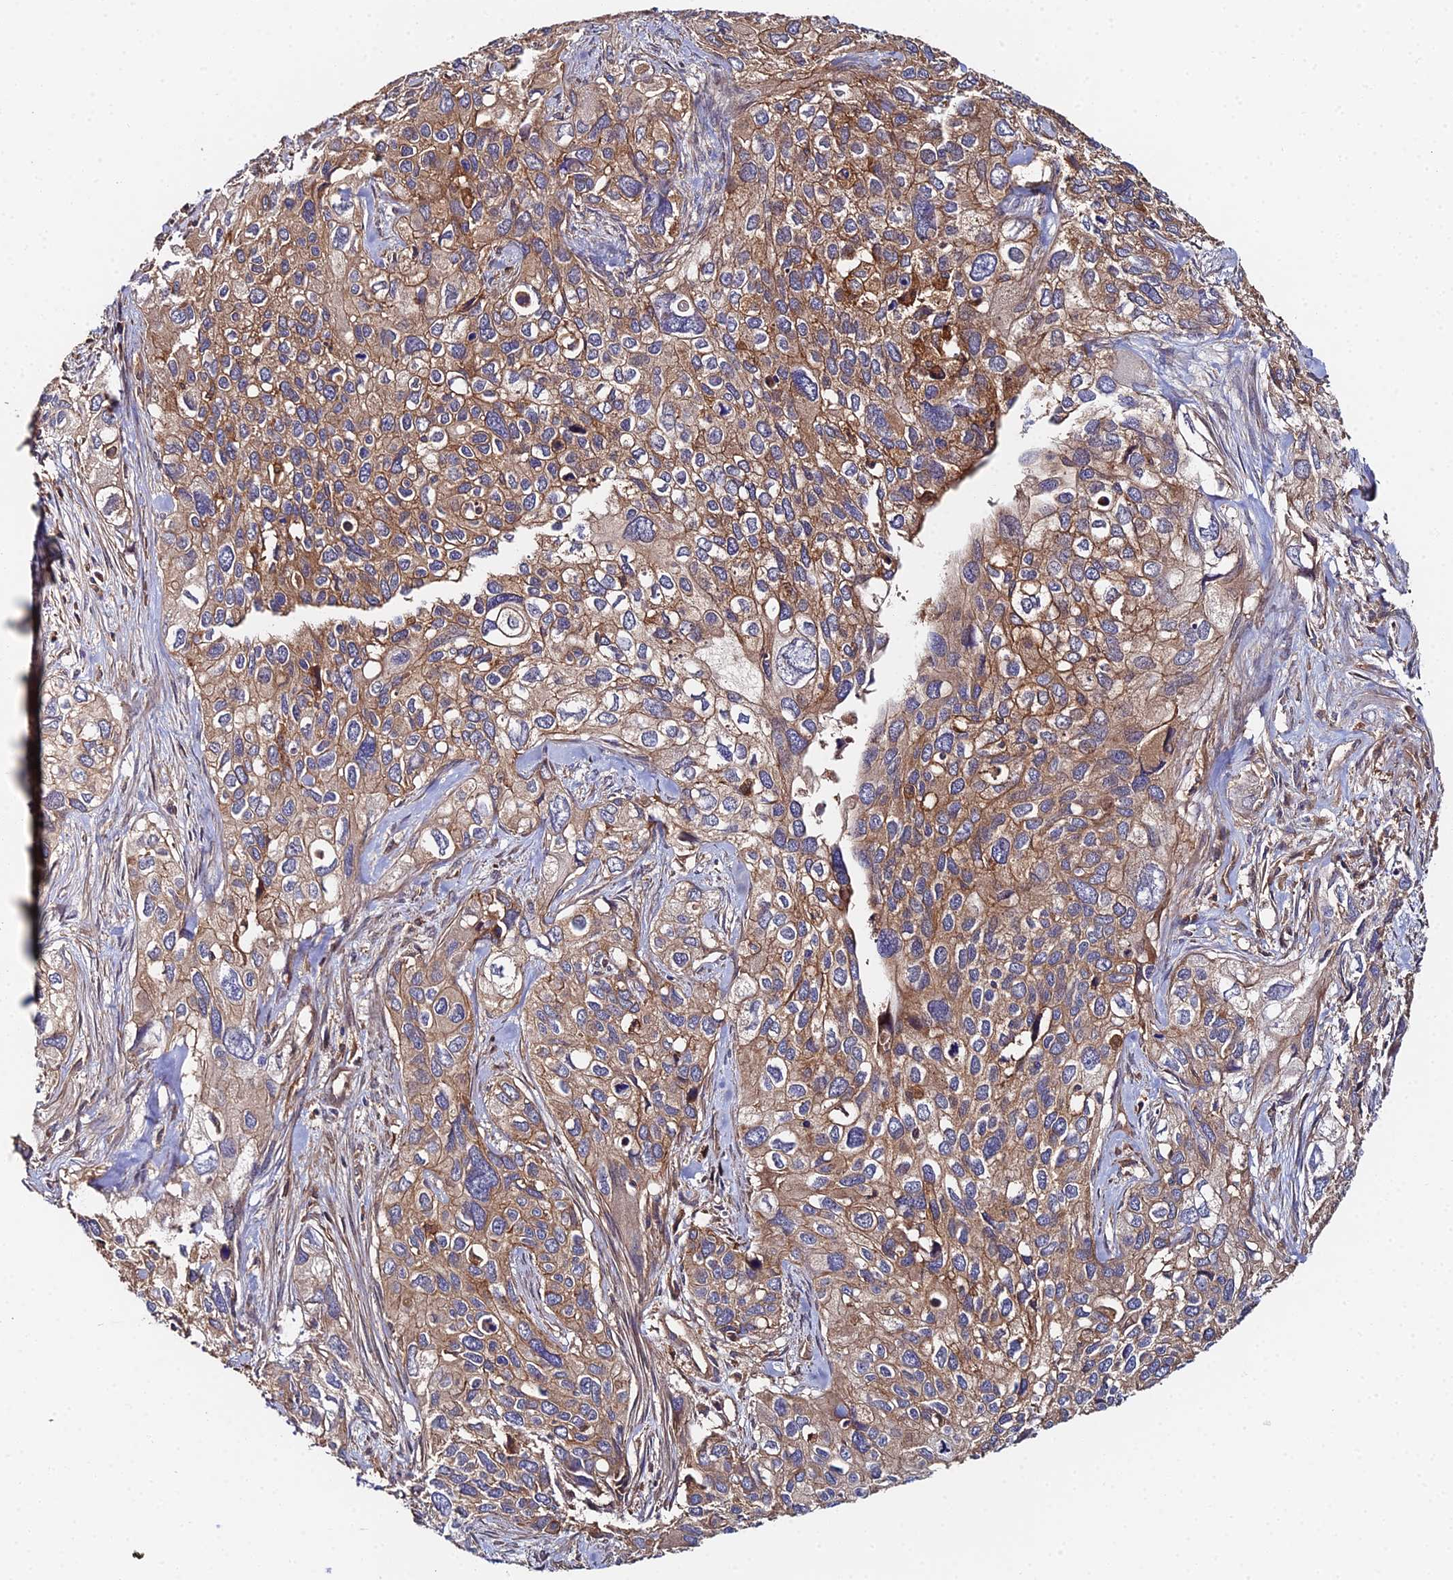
{"staining": {"intensity": "moderate", "quantity": ">75%", "location": "cytoplasmic/membranous"}, "tissue": "cervical cancer", "cell_type": "Tumor cells", "image_type": "cancer", "snomed": [{"axis": "morphology", "description": "Squamous cell carcinoma, NOS"}, {"axis": "topography", "description": "Cervix"}], "caption": "Protein expression analysis of human squamous cell carcinoma (cervical) reveals moderate cytoplasmic/membranous staining in about >75% of tumor cells.", "gene": "GNG5B", "patient": {"sex": "female", "age": 55}}